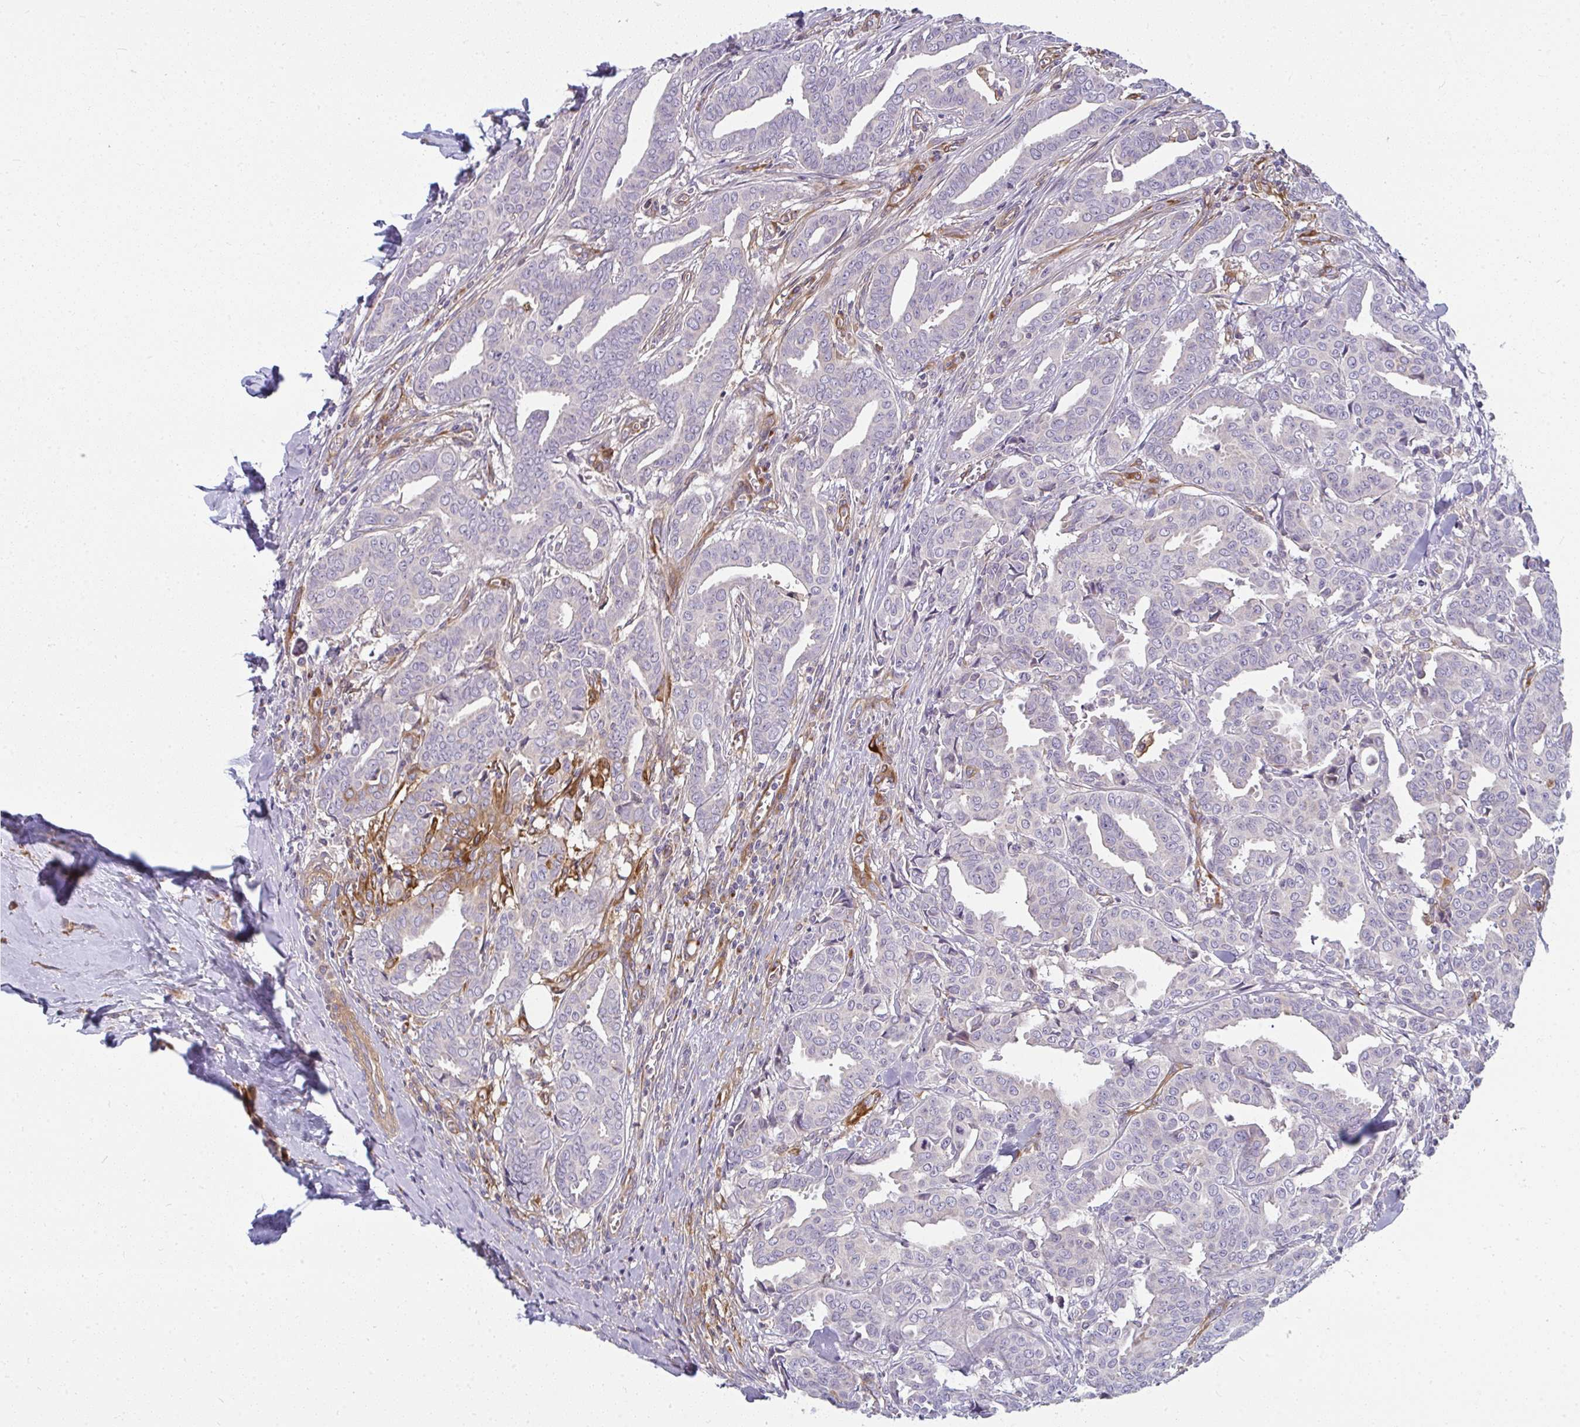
{"staining": {"intensity": "negative", "quantity": "none", "location": "none"}, "tissue": "breast cancer", "cell_type": "Tumor cells", "image_type": "cancer", "snomed": [{"axis": "morphology", "description": "Duct carcinoma"}, {"axis": "topography", "description": "Breast"}], "caption": "Immunohistochemistry of breast cancer shows no staining in tumor cells.", "gene": "IFIT3", "patient": {"sex": "female", "age": 45}}